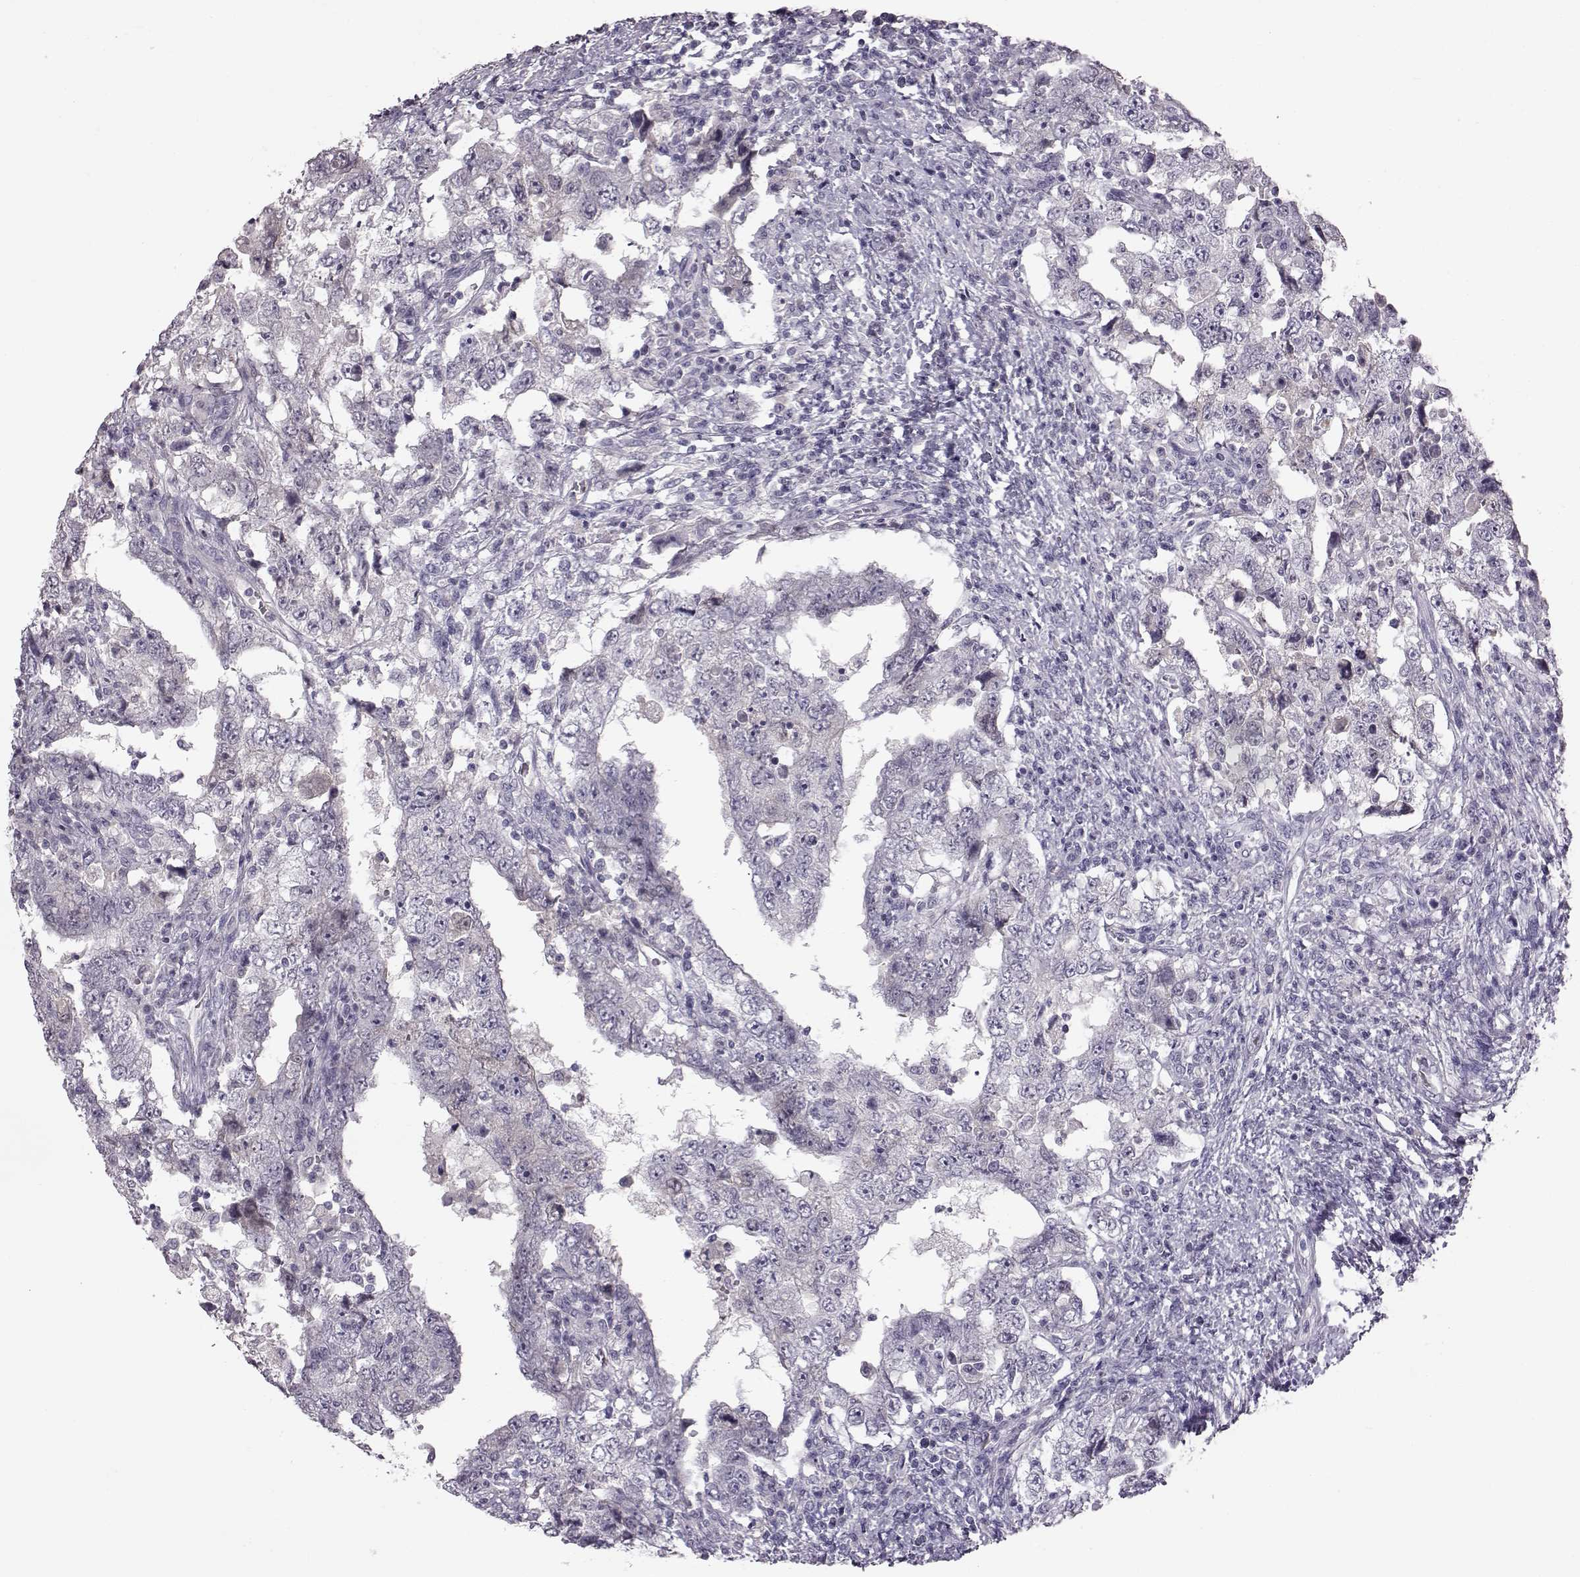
{"staining": {"intensity": "negative", "quantity": "none", "location": "none"}, "tissue": "testis cancer", "cell_type": "Tumor cells", "image_type": "cancer", "snomed": [{"axis": "morphology", "description": "Carcinoma, Embryonal, NOS"}, {"axis": "topography", "description": "Testis"}], "caption": "A histopathology image of testis embryonal carcinoma stained for a protein exhibits no brown staining in tumor cells. The staining is performed using DAB brown chromogen with nuclei counter-stained in using hematoxylin.", "gene": "SPAG17", "patient": {"sex": "male", "age": 26}}